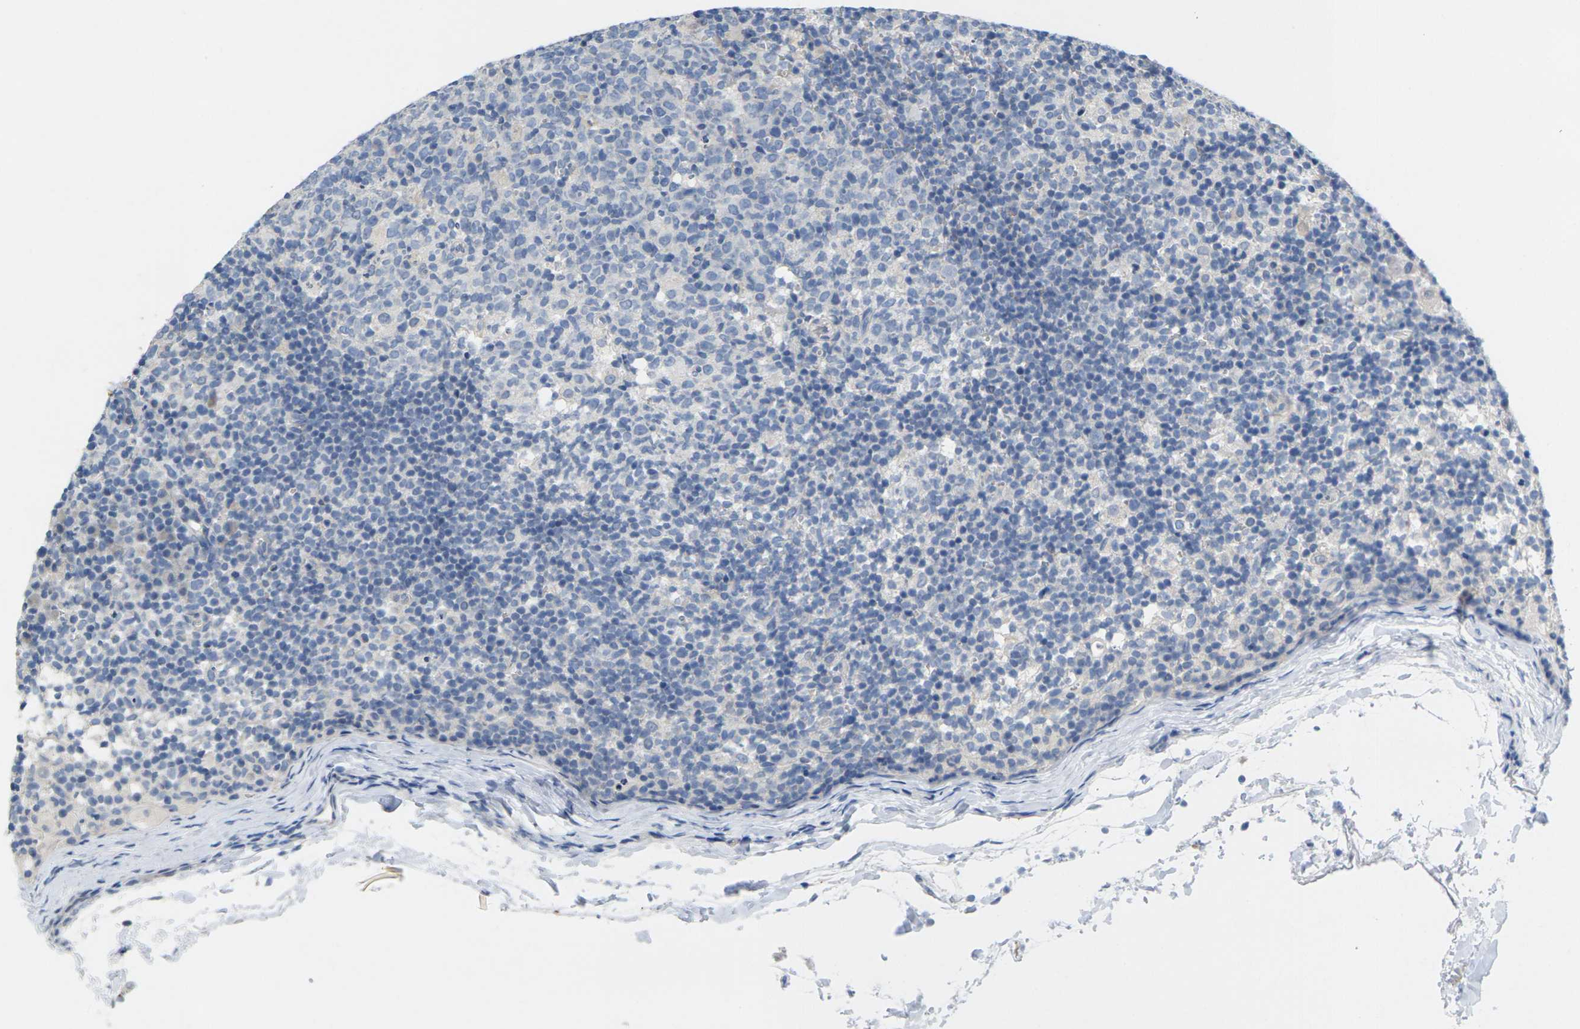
{"staining": {"intensity": "negative", "quantity": "none", "location": "none"}, "tissue": "lymph node", "cell_type": "Germinal center cells", "image_type": "normal", "snomed": [{"axis": "morphology", "description": "Normal tissue, NOS"}, {"axis": "morphology", "description": "Inflammation, NOS"}, {"axis": "topography", "description": "Lymph node"}], "caption": "Germinal center cells show no significant protein positivity in benign lymph node. (DAB IHC visualized using brightfield microscopy, high magnification).", "gene": "TNNI3", "patient": {"sex": "male", "age": 55}}